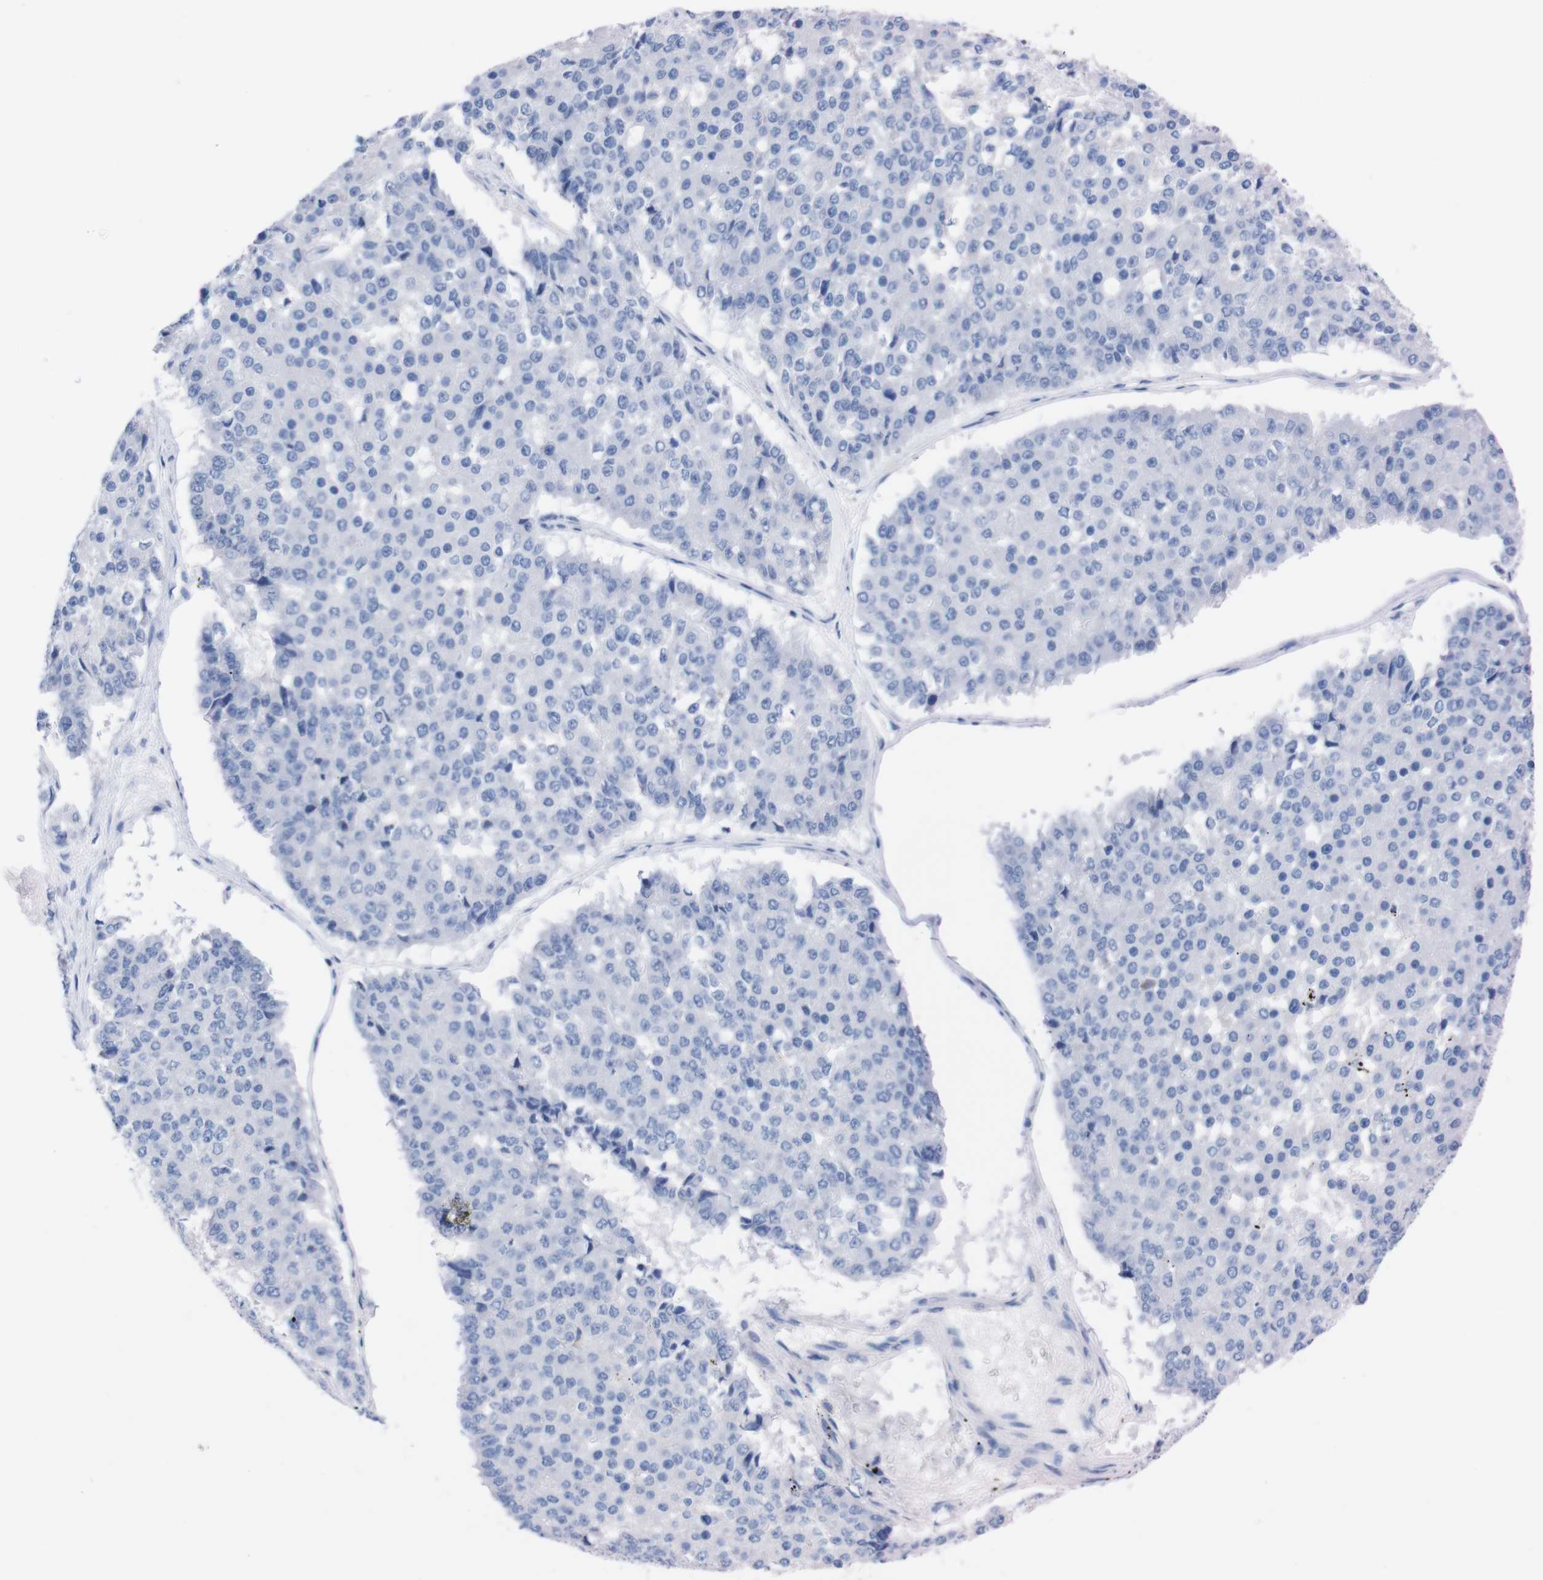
{"staining": {"intensity": "negative", "quantity": "none", "location": "none"}, "tissue": "pancreatic cancer", "cell_type": "Tumor cells", "image_type": "cancer", "snomed": [{"axis": "morphology", "description": "Adenocarcinoma, NOS"}, {"axis": "topography", "description": "Pancreas"}], "caption": "Tumor cells show no significant expression in pancreatic adenocarcinoma.", "gene": "TMEM243", "patient": {"sex": "male", "age": 50}}